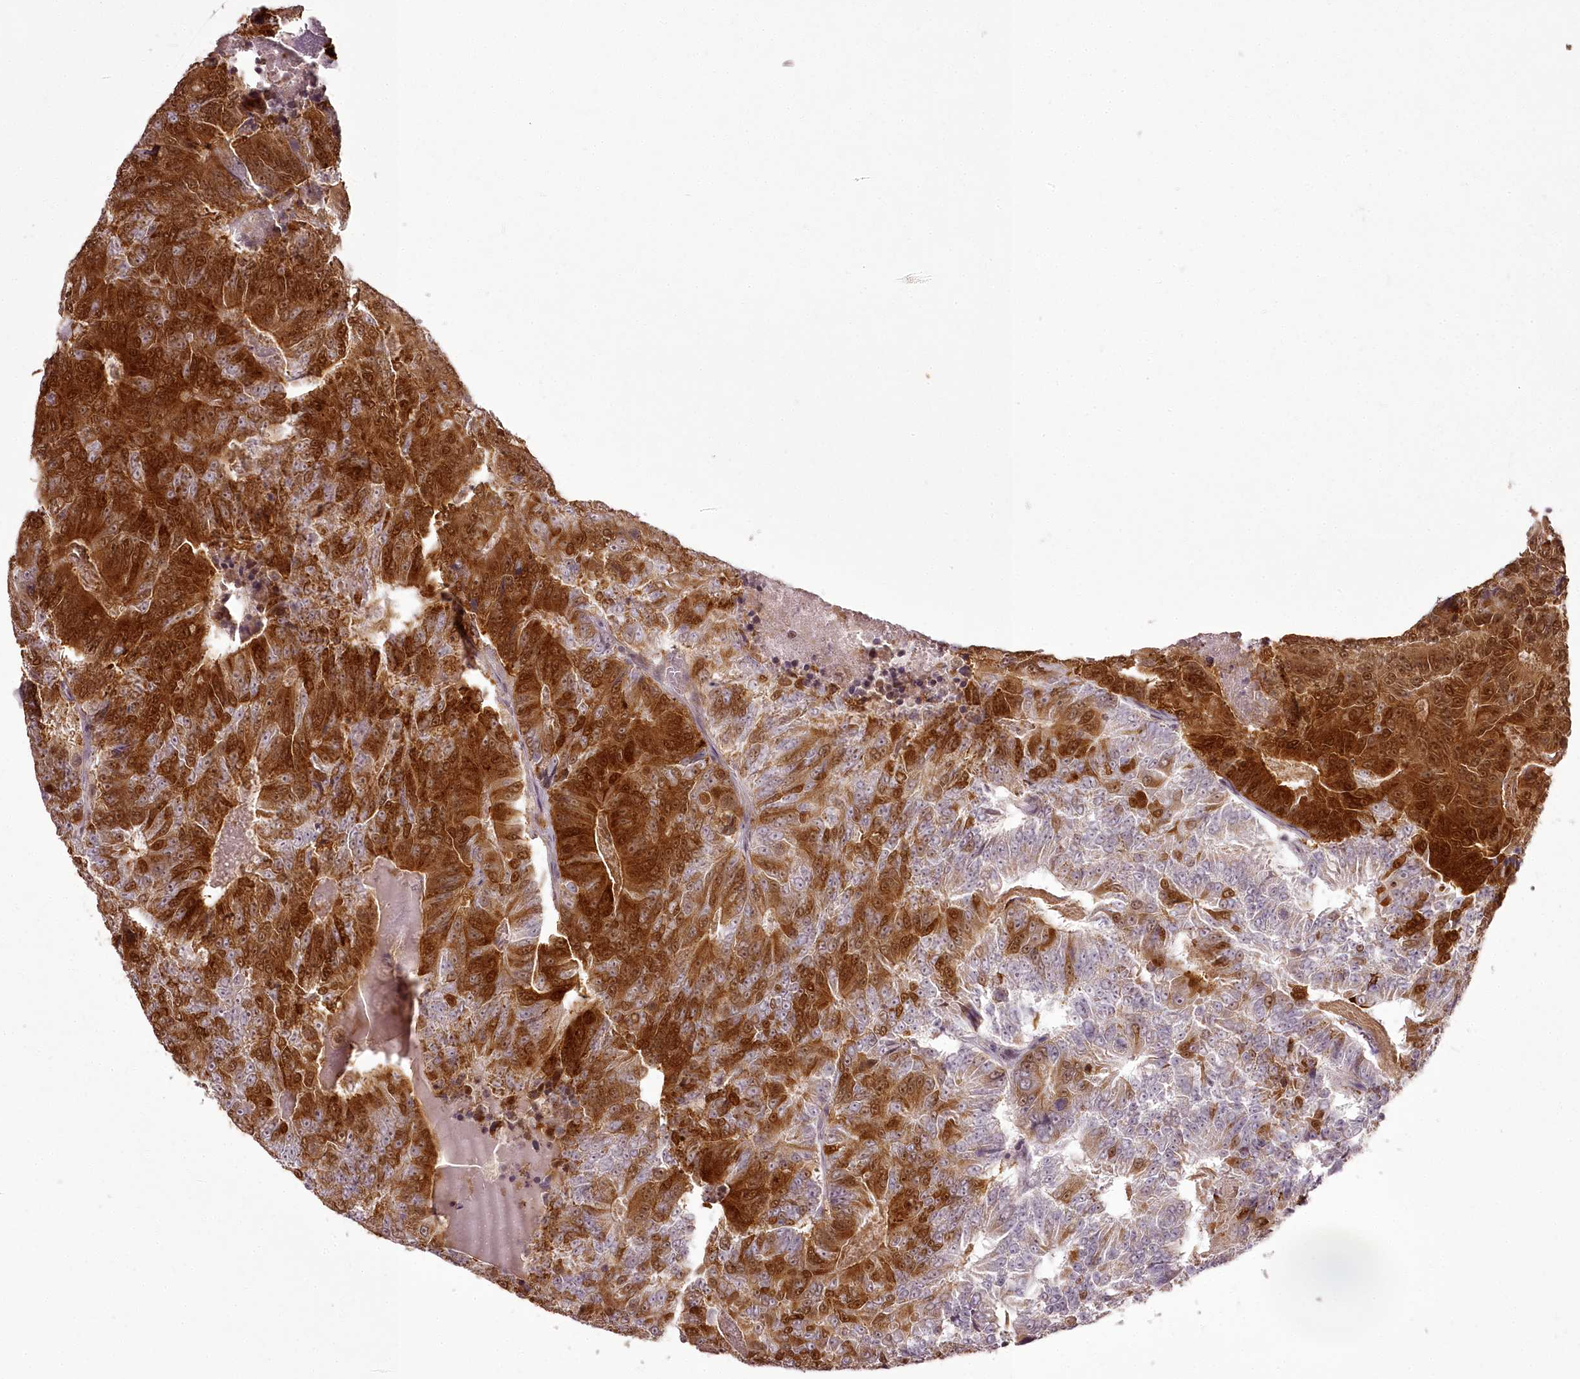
{"staining": {"intensity": "strong", "quantity": "25%-75%", "location": "cytoplasmic/membranous,nuclear"}, "tissue": "colorectal cancer", "cell_type": "Tumor cells", "image_type": "cancer", "snomed": [{"axis": "morphology", "description": "Adenocarcinoma, NOS"}, {"axis": "topography", "description": "Colon"}], "caption": "The image shows staining of colorectal cancer (adenocarcinoma), revealing strong cytoplasmic/membranous and nuclear protein expression (brown color) within tumor cells.", "gene": "CHCHD2", "patient": {"sex": "male", "age": 83}}